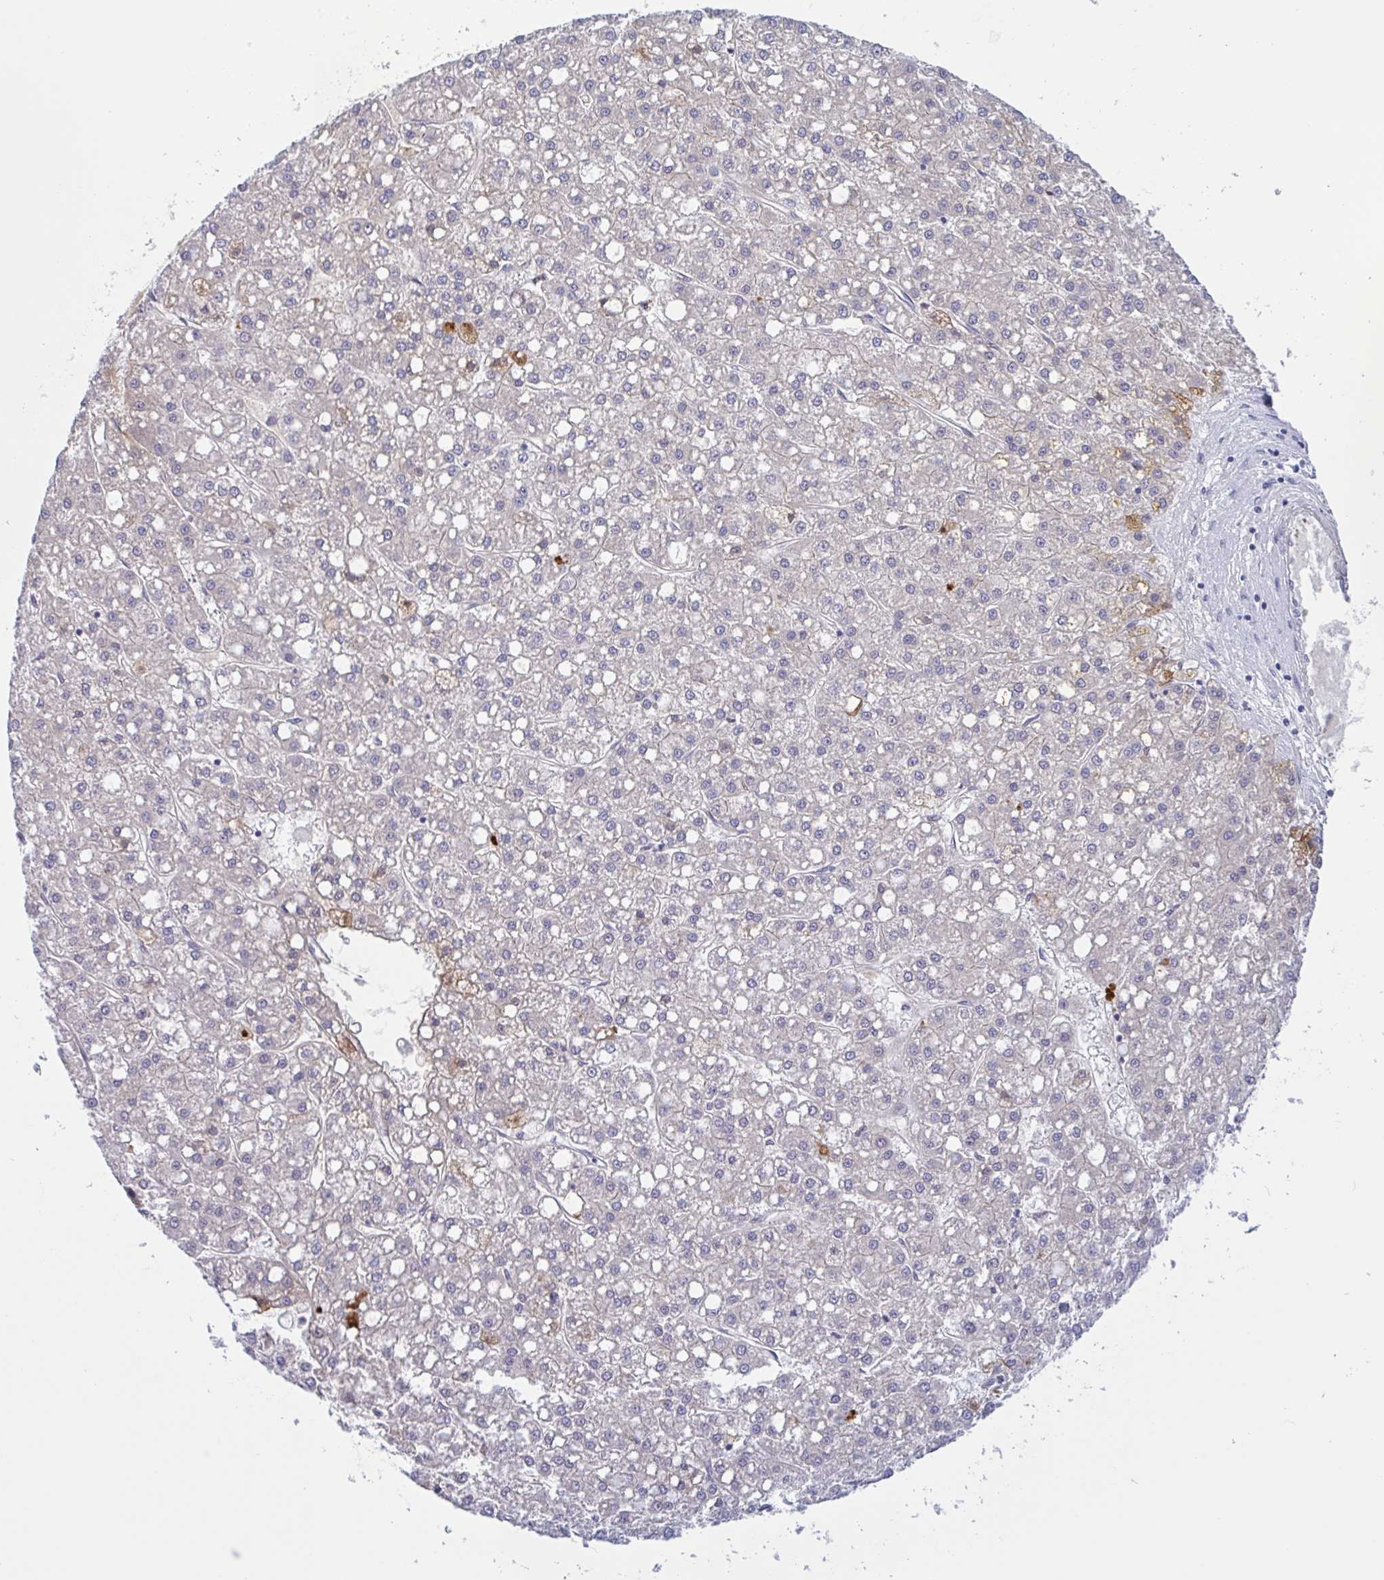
{"staining": {"intensity": "weak", "quantity": "<25%", "location": "cytoplasmic/membranous"}, "tissue": "liver cancer", "cell_type": "Tumor cells", "image_type": "cancer", "snomed": [{"axis": "morphology", "description": "Carcinoma, Hepatocellular, NOS"}, {"axis": "topography", "description": "Liver"}], "caption": "IHC of human liver cancer reveals no expression in tumor cells.", "gene": "PLG", "patient": {"sex": "male", "age": 67}}